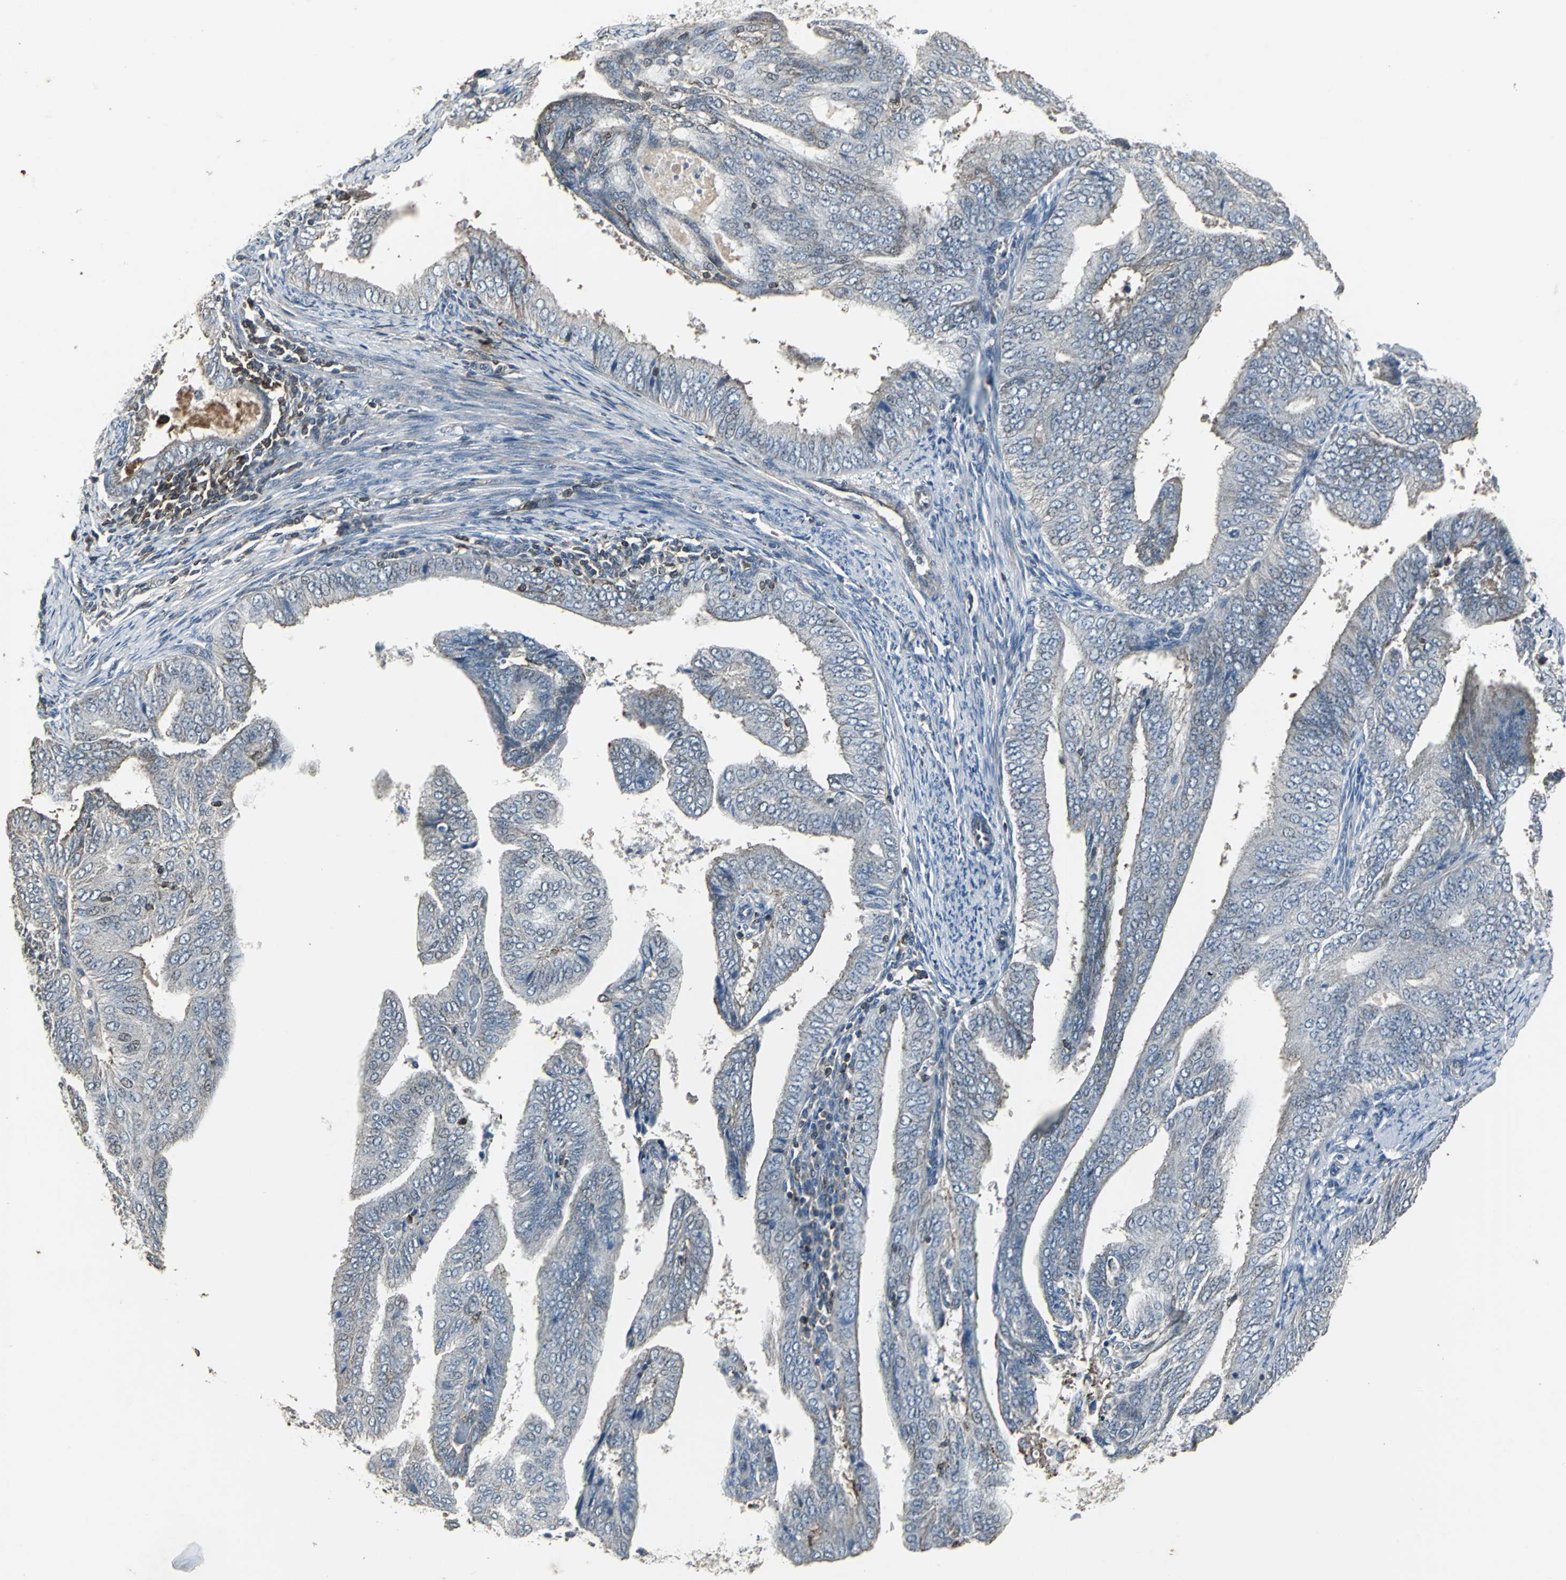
{"staining": {"intensity": "weak", "quantity": "25%-75%", "location": "cytoplasmic/membranous"}, "tissue": "endometrial cancer", "cell_type": "Tumor cells", "image_type": "cancer", "snomed": [{"axis": "morphology", "description": "Adenocarcinoma, NOS"}, {"axis": "topography", "description": "Endometrium"}], "caption": "Brown immunohistochemical staining in human endometrial adenocarcinoma displays weak cytoplasmic/membranous positivity in approximately 25%-75% of tumor cells.", "gene": "DNAJB4", "patient": {"sex": "female", "age": 58}}